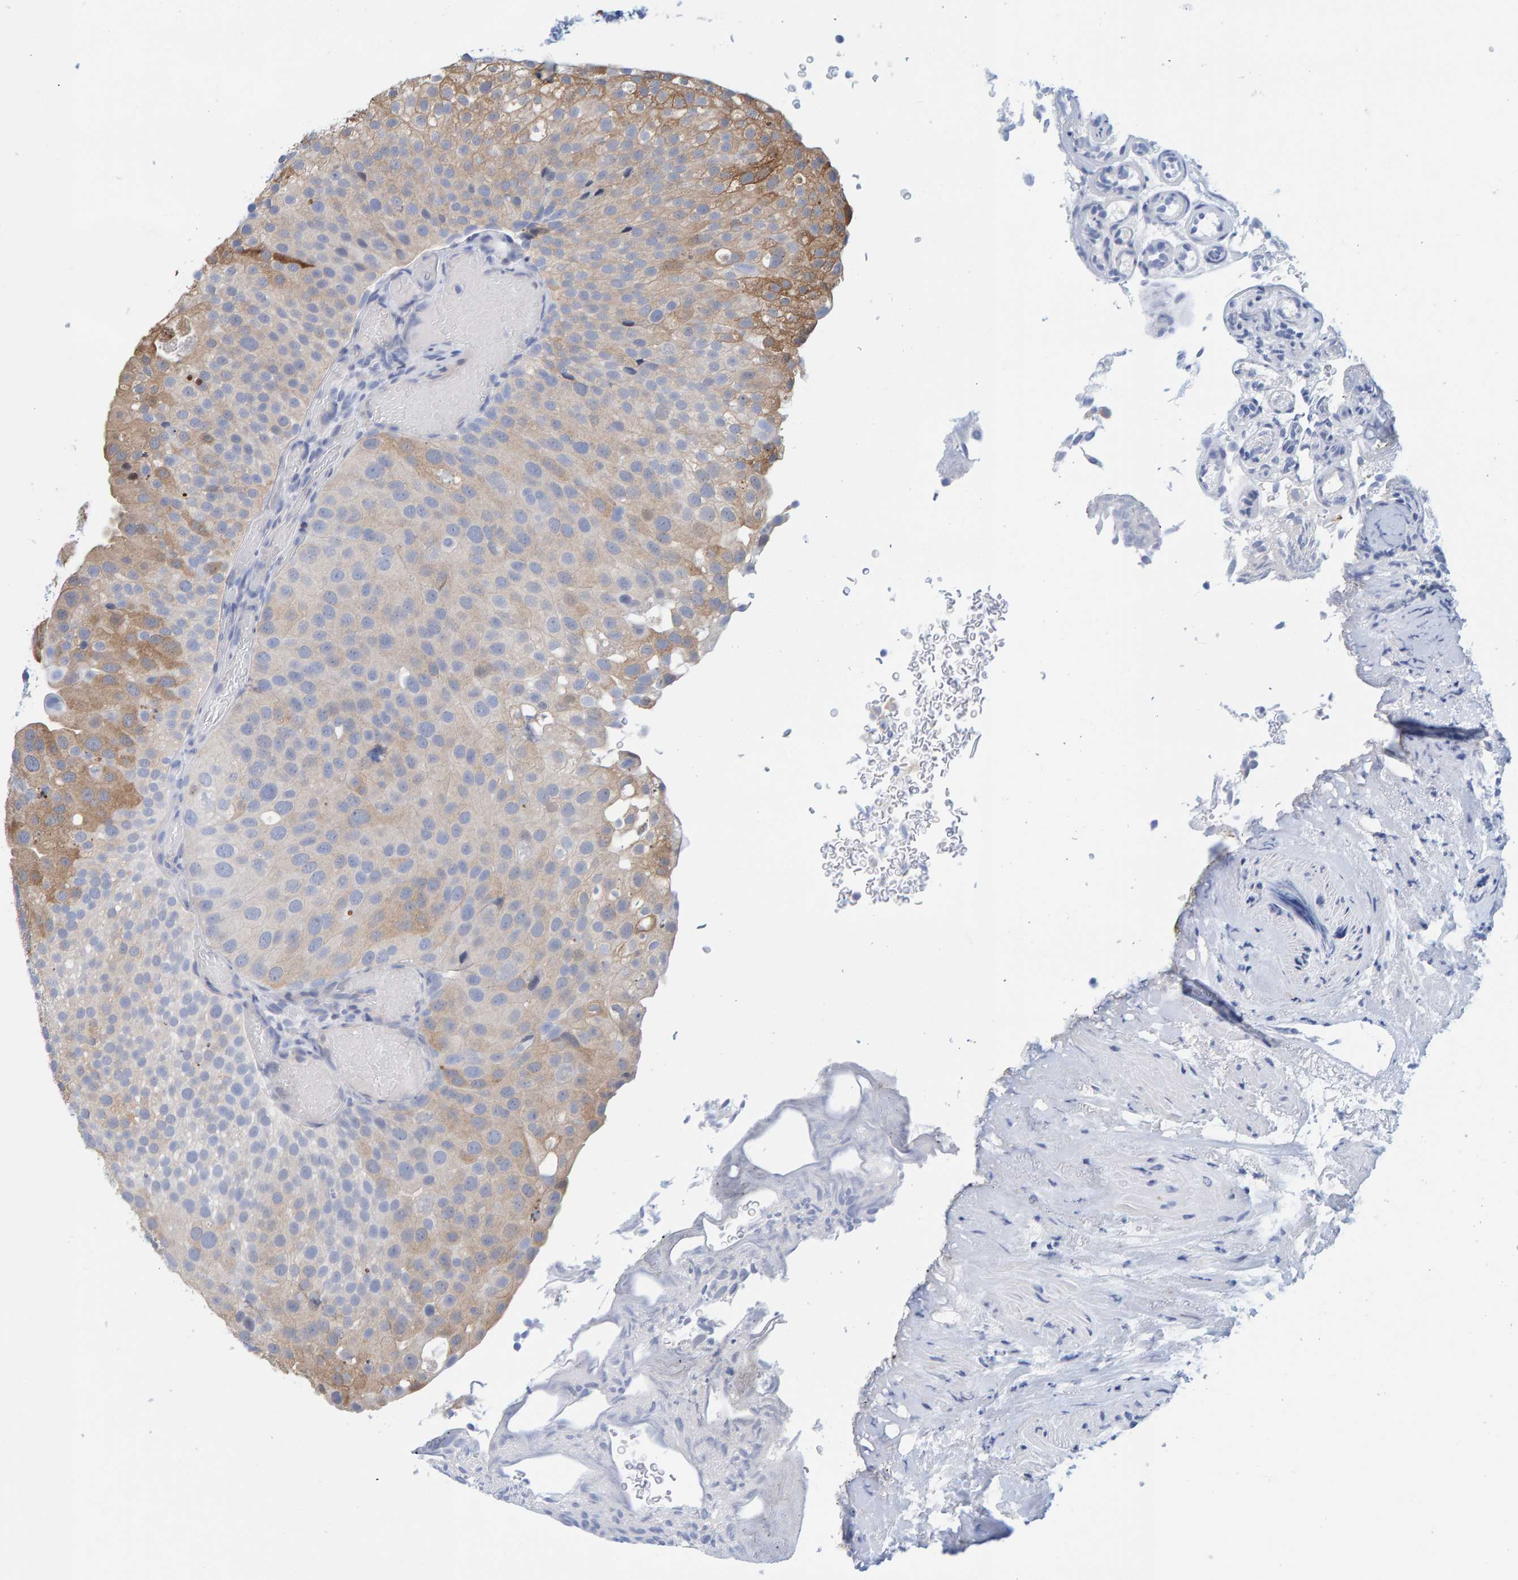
{"staining": {"intensity": "moderate", "quantity": "25%-75%", "location": "cytoplasmic/membranous"}, "tissue": "urothelial cancer", "cell_type": "Tumor cells", "image_type": "cancer", "snomed": [{"axis": "morphology", "description": "Urothelial carcinoma, Low grade"}, {"axis": "topography", "description": "Urinary bladder"}], "caption": "Moderate cytoplasmic/membranous staining for a protein is identified in approximately 25%-75% of tumor cells of urothelial cancer using IHC.", "gene": "KLHL11", "patient": {"sex": "male", "age": 78}}